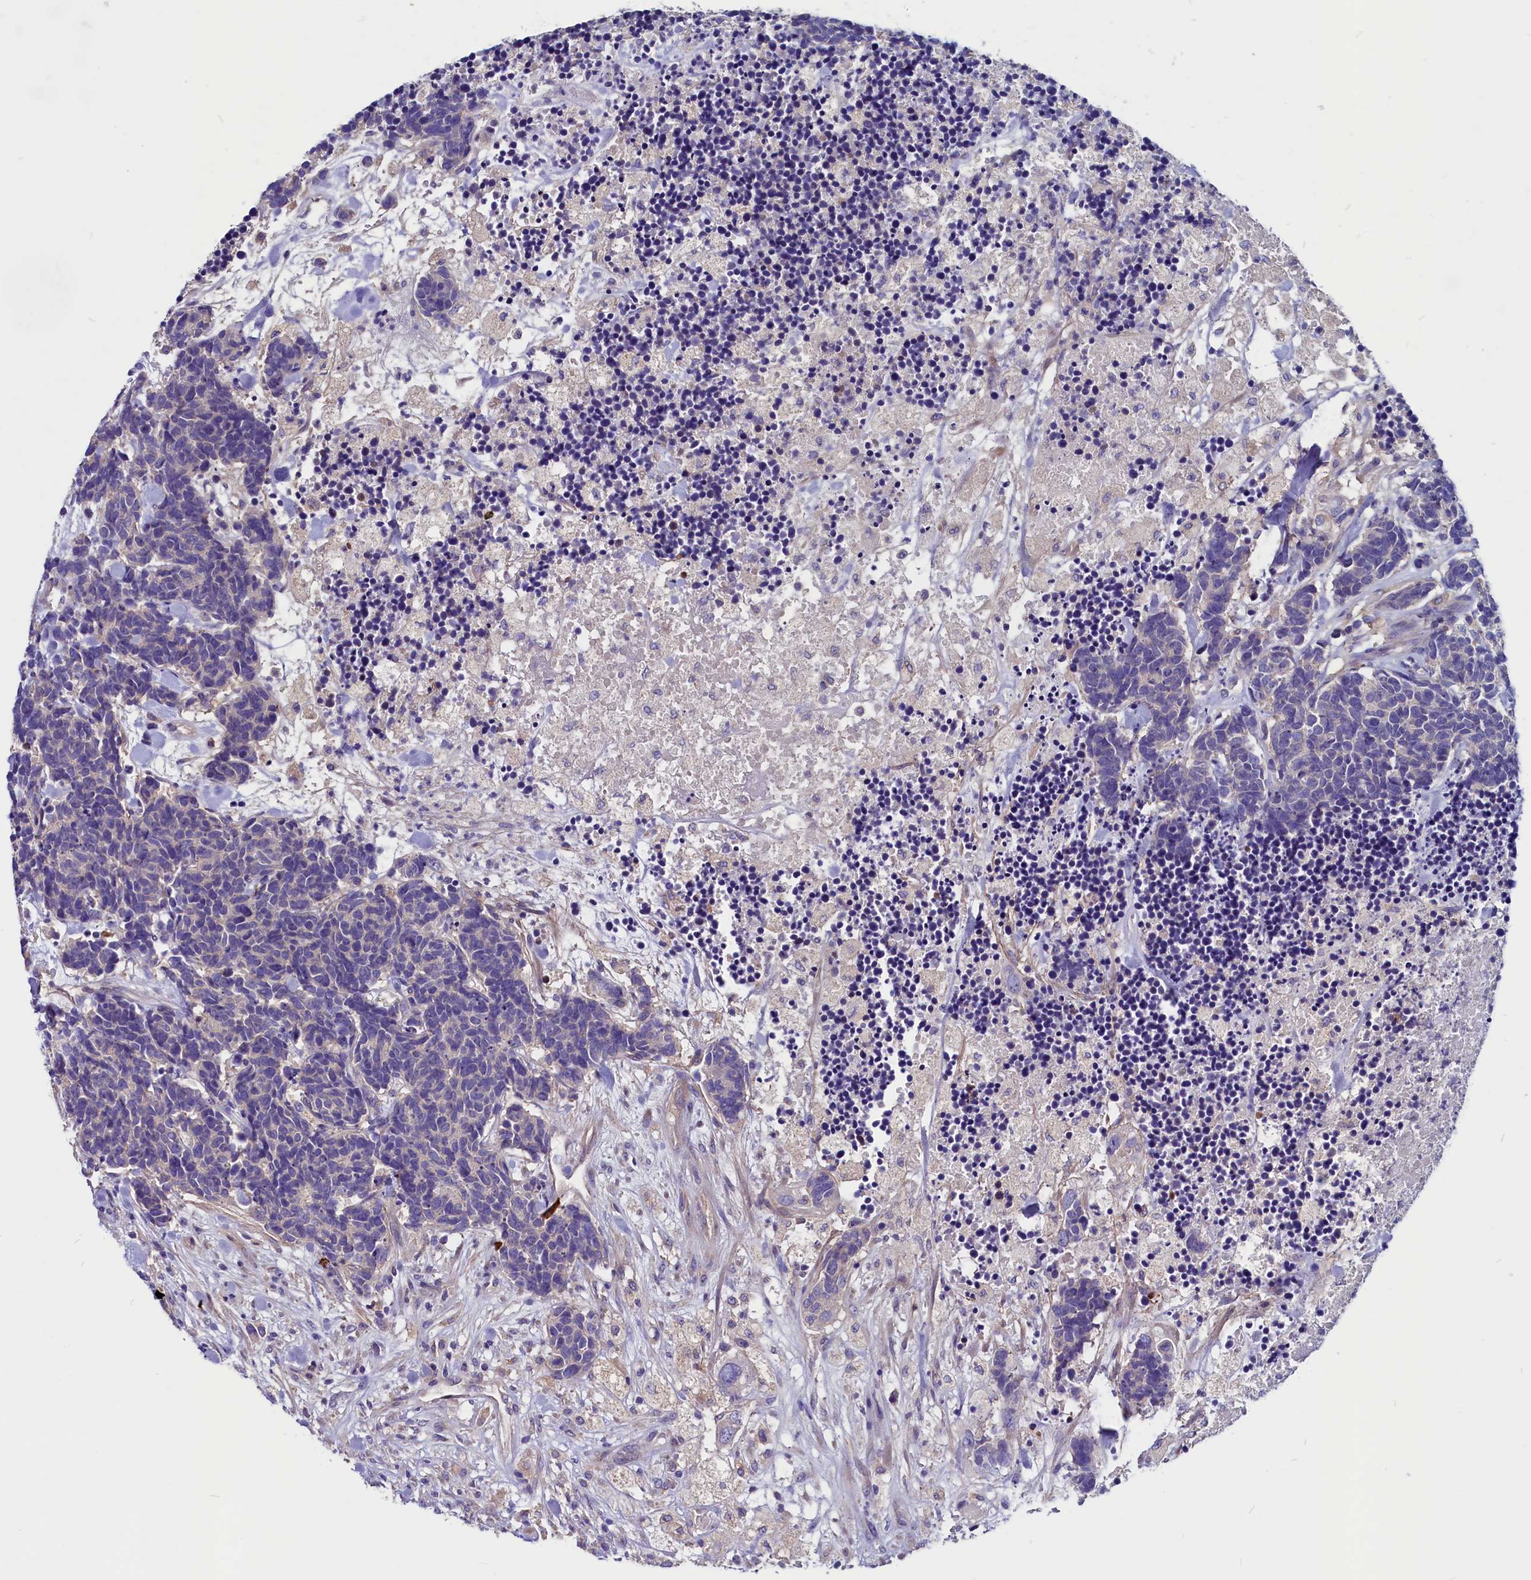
{"staining": {"intensity": "negative", "quantity": "none", "location": "none"}, "tissue": "carcinoid", "cell_type": "Tumor cells", "image_type": "cancer", "snomed": [{"axis": "morphology", "description": "Carcinoma, NOS"}, {"axis": "morphology", "description": "Carcinoid, malignant, NOS"}, {"axis": "topography", "description": "Prostate"}], "caption": "Immunohistochemical staining of human carcinoid demonstrates no significant expression in tumor cells. The staining was performed using DAB (3,3'-diaminobenzidine) to visualize the protein expression in brown, while the nuclei were stained in blue with hematoxylin (Magnification: 20x).", "gene": "CCBE1", "patient": {"sex": "male", "age": 57}}